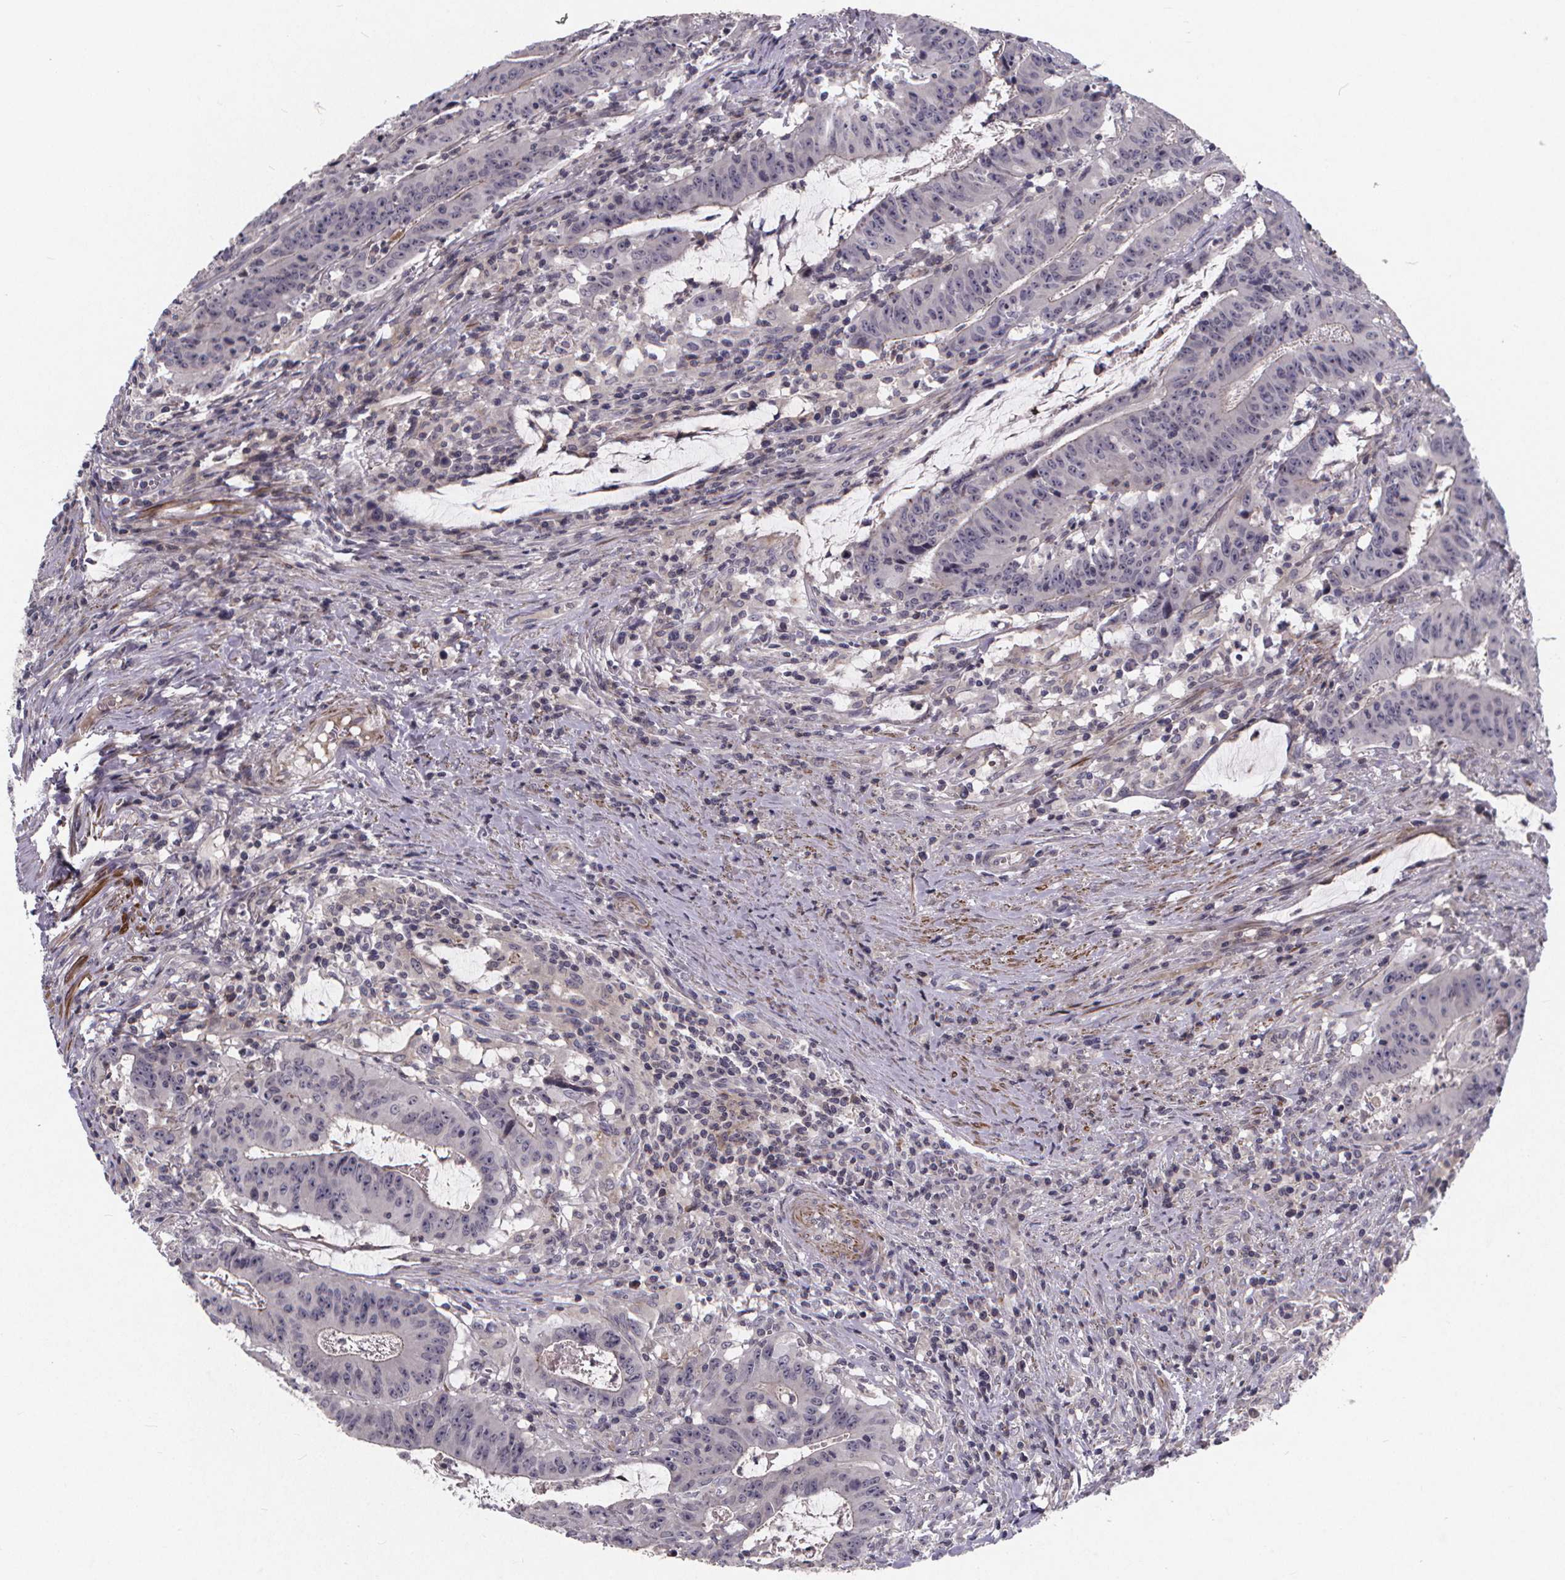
{"staining": {"intensity": "negative", "quantity": "none", "location": "none"}, "tissue": "colorectal cancer", "cell_type": "Tumor cells", "image_type": "cancer", "snomed": [{"axis": "morphology", "description": "Adenocarcinoma, NOS"}, {"axis": "topography", "description": "Colon"}], "caption": "An immunohistochemistry (IHC) micrograph of adenocarcinoma (colorectal) is shown. There is no staining in tumor cells of adenocarcinoma (colorectal).", "gene": "FBXW2", "patient": {"sex": "male", "age": 33}}